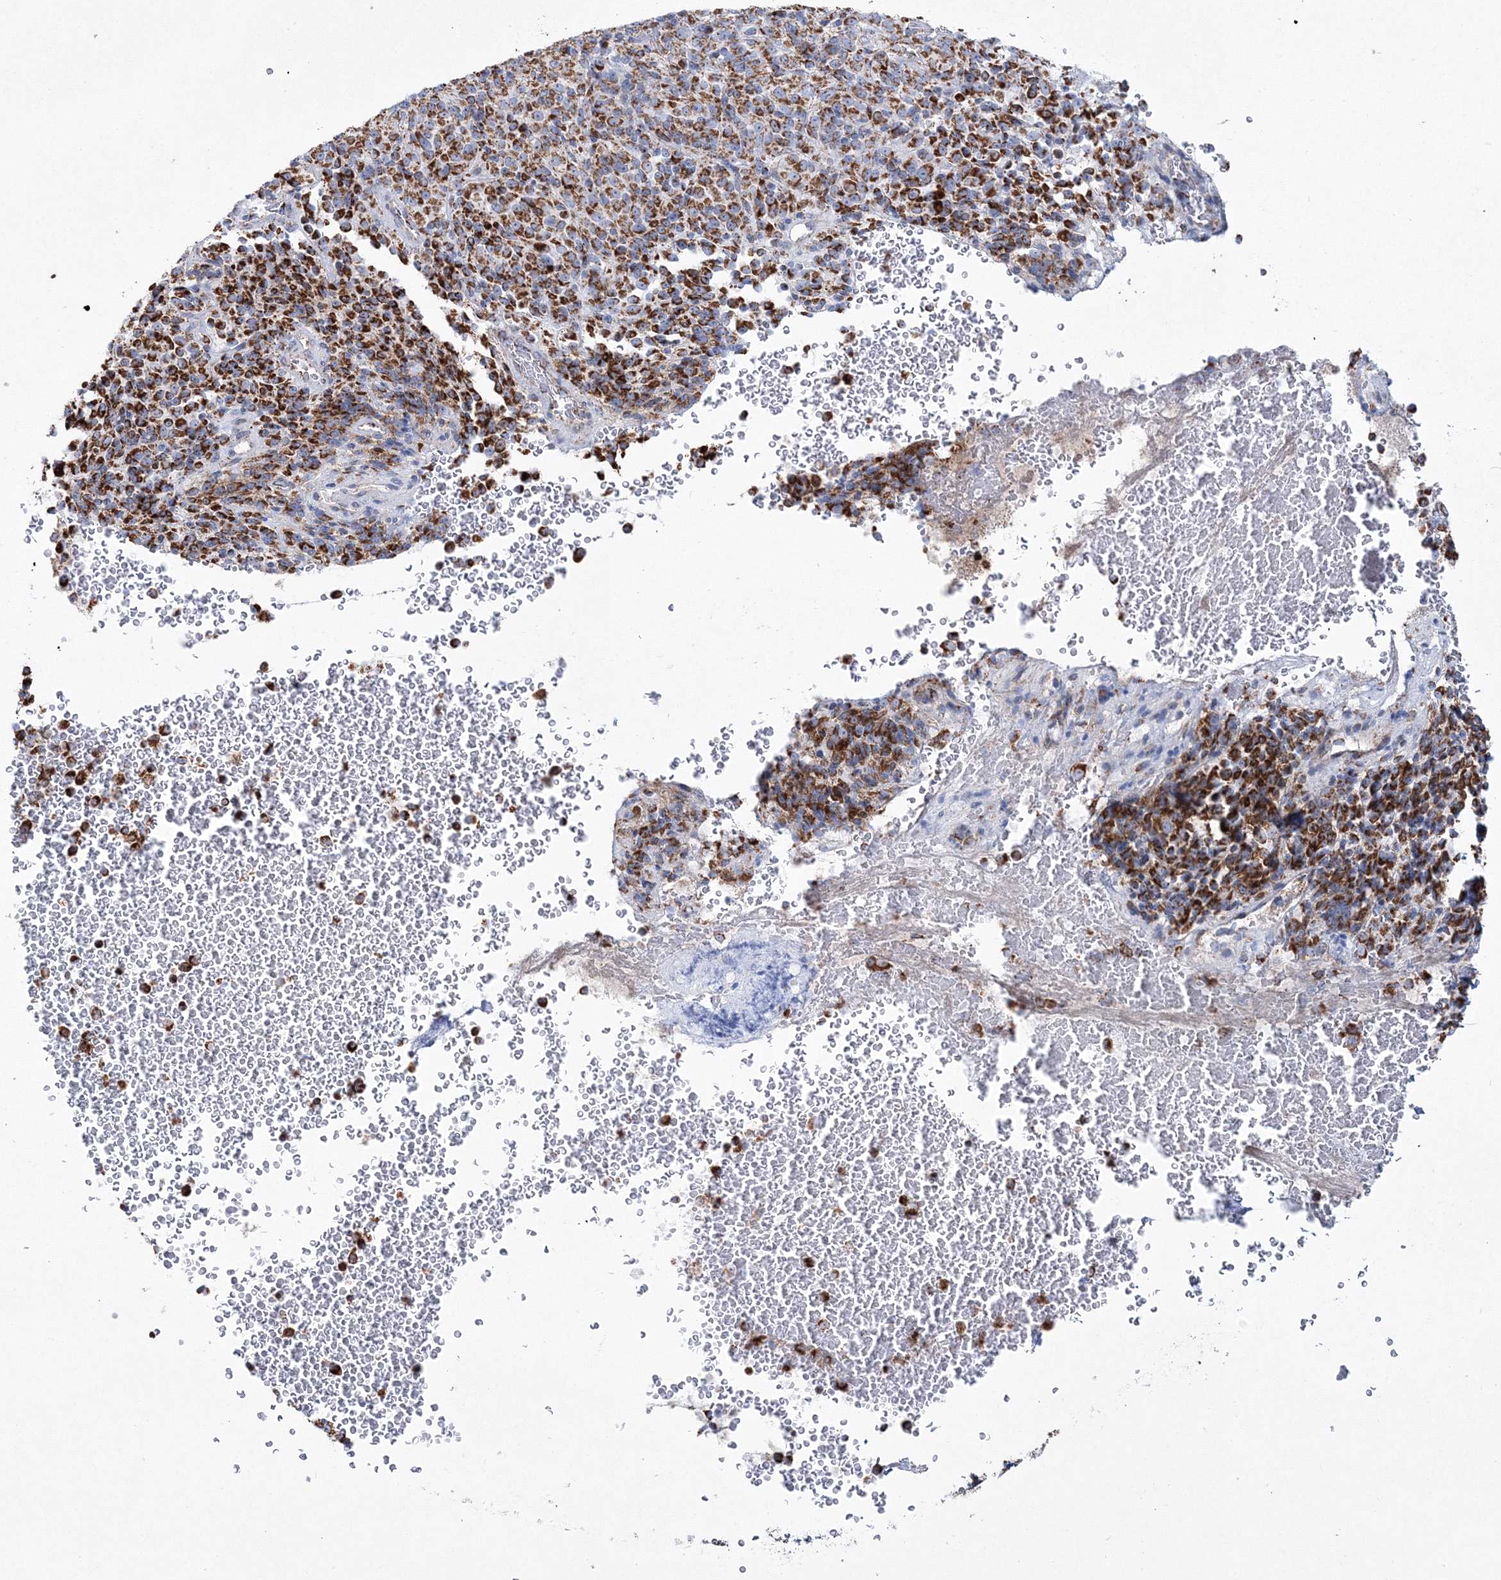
{"staining": {"intensity": "strong", "quantity": ">75%", "location": "cytoplasmic/membranous"}, "tissue": "melanoma", "cell_type": "Tumor cells", "image_type": "cancer", "snomed": [{"axis": "morphology", "description": "Malignant melanoma, Metastatic site"}, {"axis": "topography", "description": "Brain"}], "caption": "DAB immunohistochemical staining of melanoma displays strong cytoplasmic/membranous protein expression in approximately >75% of tumor cells.", "gene": "HIBCH", "patient": {"sex": "female", "age": 56}}